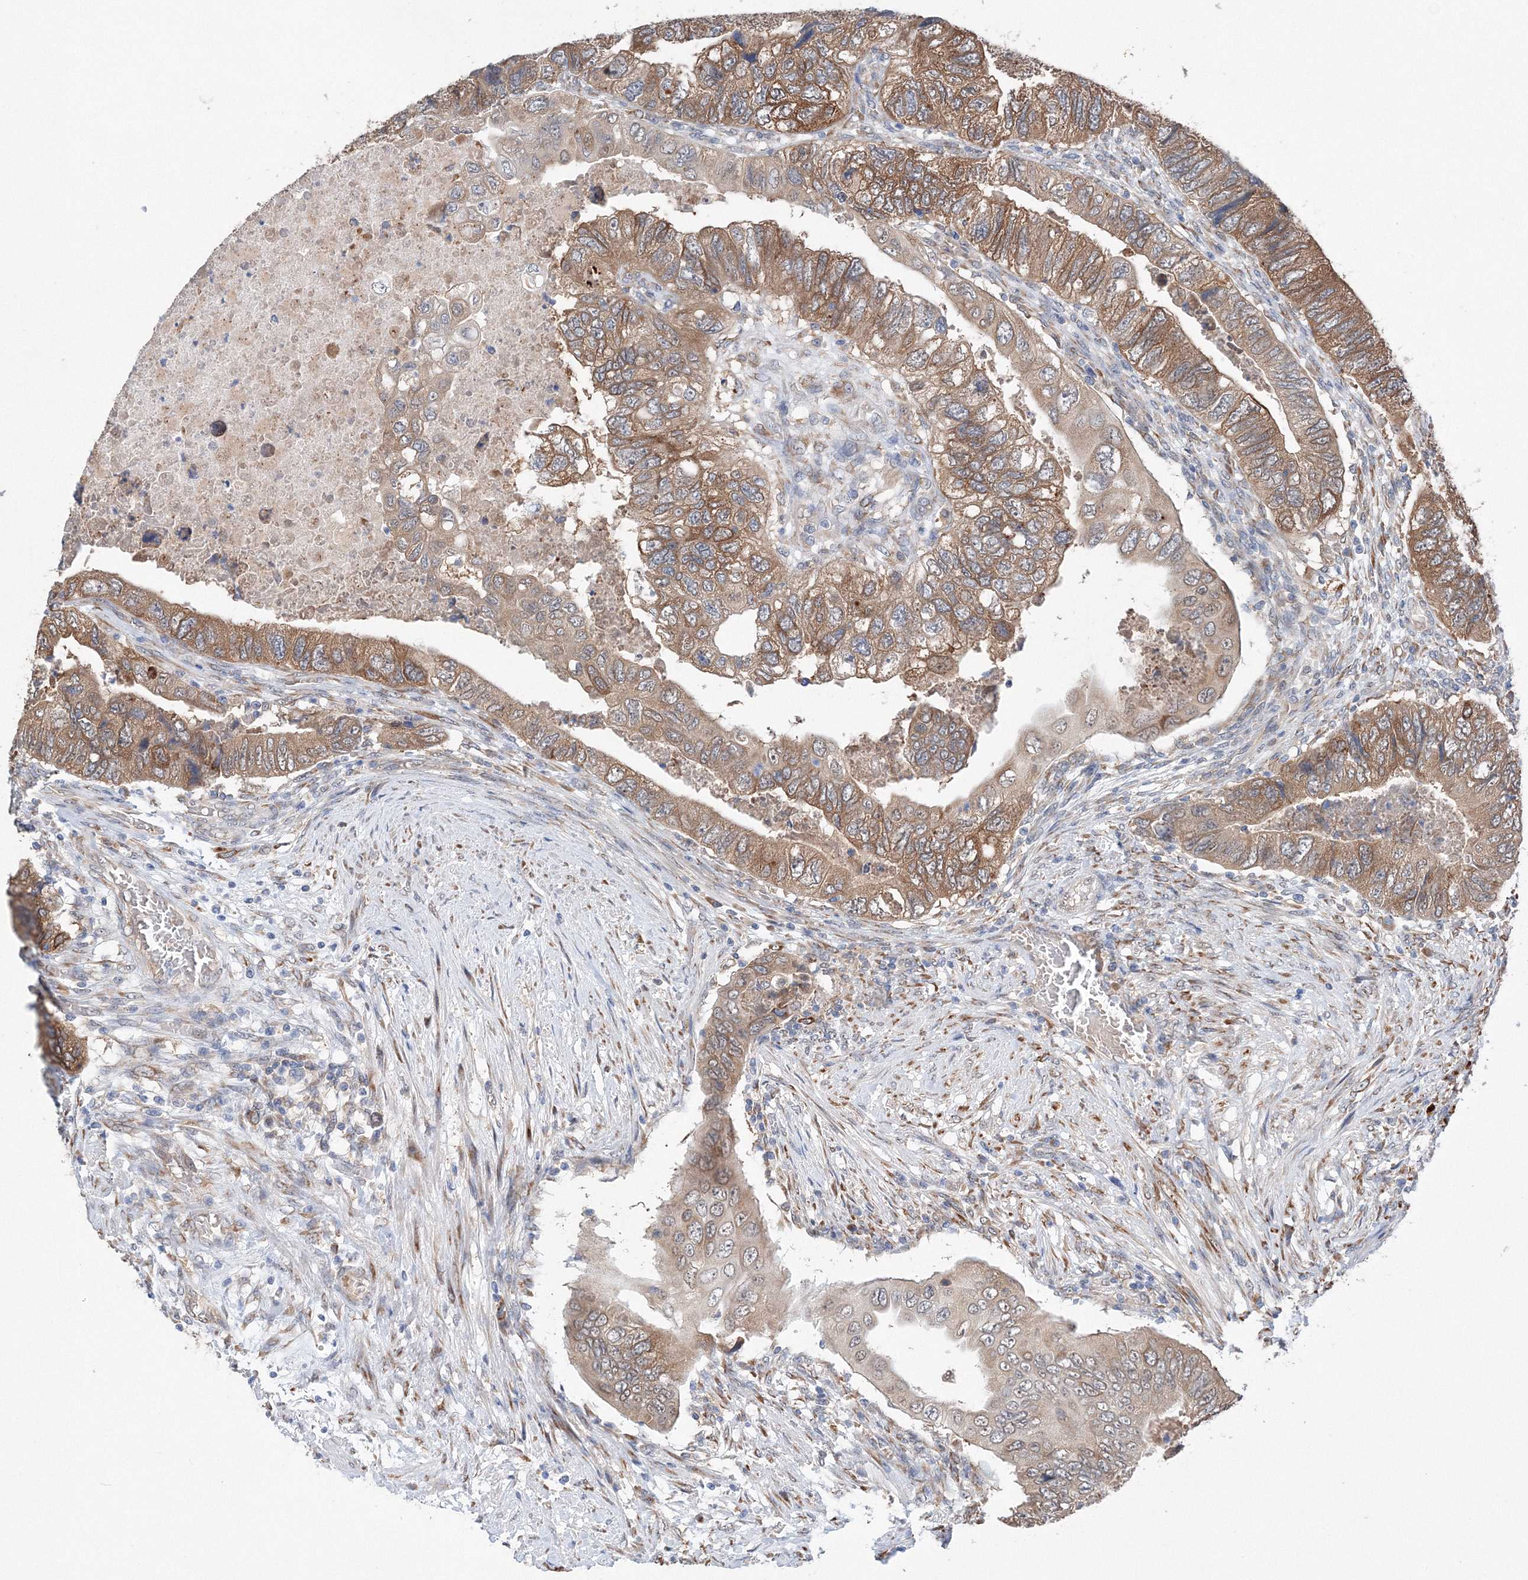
{"staining": {"intensity": "moderate", "quantity": ">75%", "location": "cytoplasmic/membranous"}, "tissue": "colorectal cancer", "cell_type": "Tumor cells", "image_type": "cancer", "snomed": [{"axis": "morphology", "description": "Adenocarcinoma, NOS"}, {"axis": "topography", "description": "Rectum"}], "caption": "This micrograph displays immunohistochemistry staining of human colorectal cancer, with medium moderate cytoplasmic/membranous staining in about >75% of tumor cells.", "gene": "DIS3L2", "patient": {"sex": "male", "age": 63}}